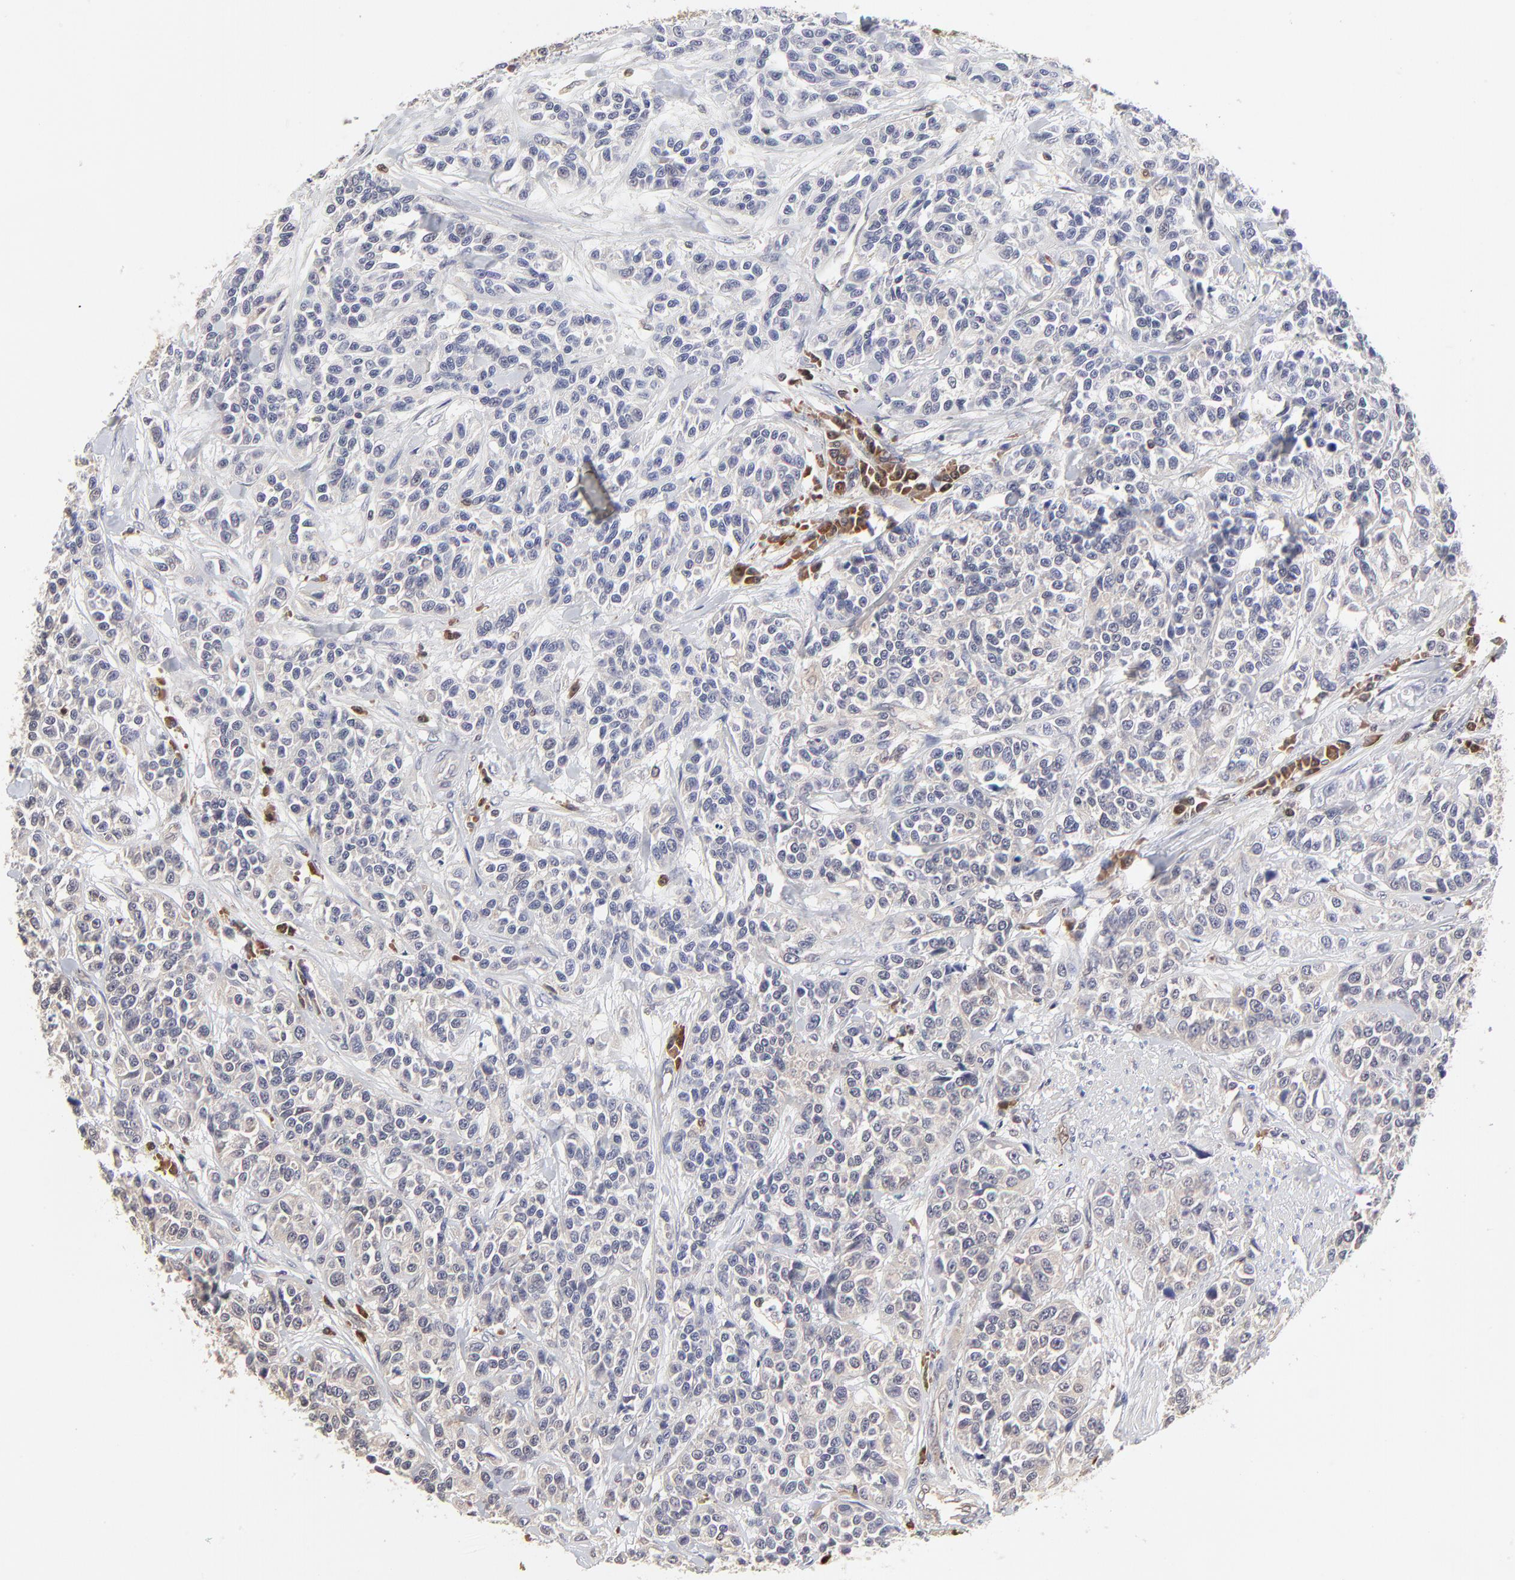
{"staining": {"intensity": "negative", "quantity": "none", "location": "none"}, "tissue": "urothelial cancer", "cell_type": "Tumor cells", "image_type": "cancer", "snomed": [{"axis": "morphology", "description": "Urothelial carcinoma, High grade"}, {"axis": "topography", "description": "Urinary bladder"}], "caption": "Immunohistochemistry (IHC) photomicrograph of neoplastic tissue: human high-grade urothelial carcinoma stained with DAB (3,3'-diaminobenzidine) shows no significant protein expression in tumor cells. (DAB (3,3'-diaminobenzidine) immunohistochemistry visualized using brightfield microscopy, high magnification).", "gene": "CASP3", "patient": {"sex": "female", "age": 81}}